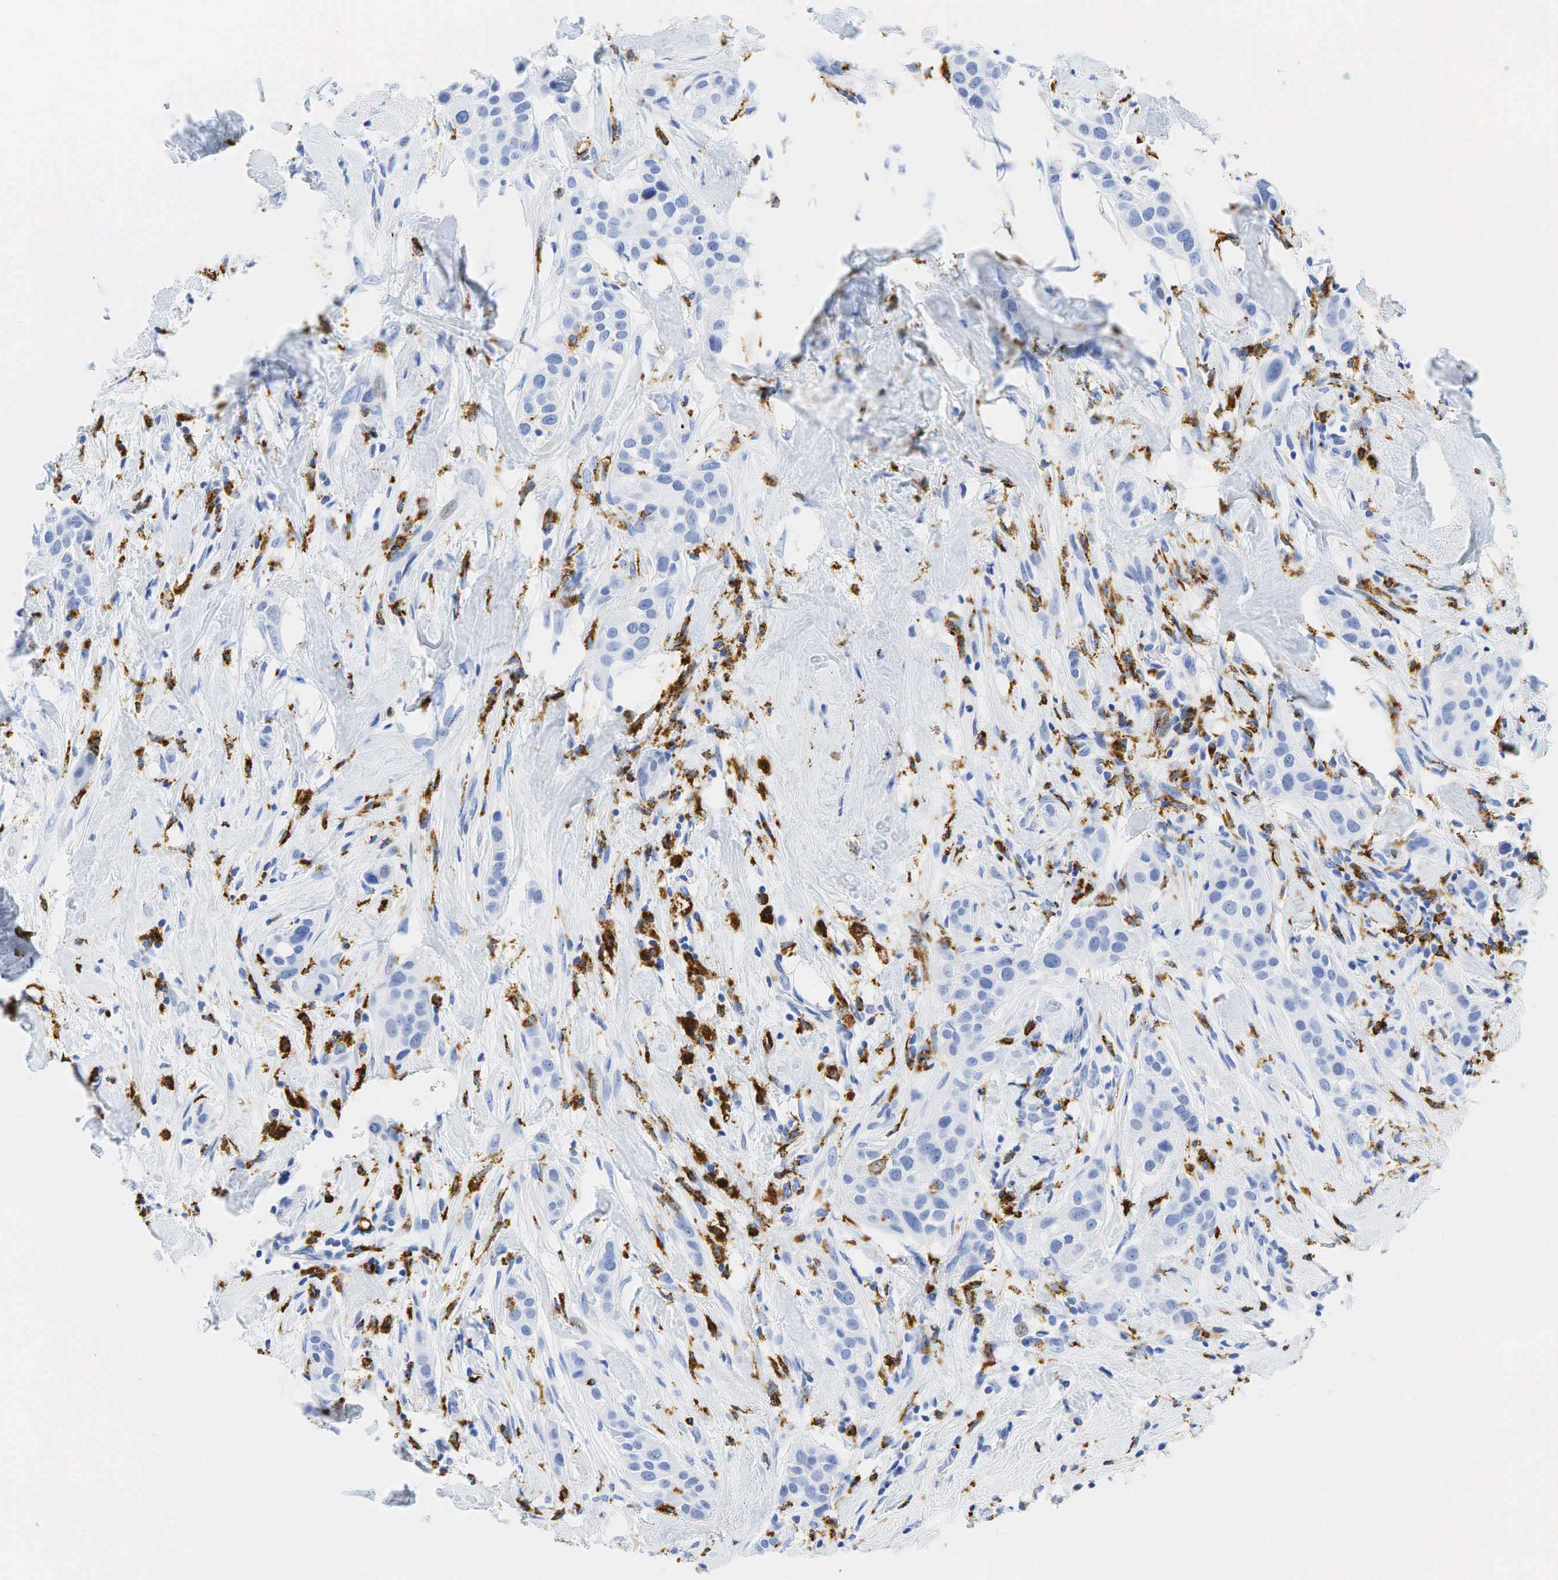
{"staining": {"intensity": "negative", "quantity": "none", "location": "none"}, "tissue": "breast cancer", "cell_type": "Tumor cells", "image_type": "cancer", "snomed": [{"axis": "morphology", "description": "Duct carcinoma"}, {"axis": "topography", "description": "Breast"}], "caption": "Histopathology image shows no protein staining in tumor cells of breast cancer (intraductal carcinoma) tissue.", "gene": "CD68", "patient": {"sex": "female", "age": 45}}